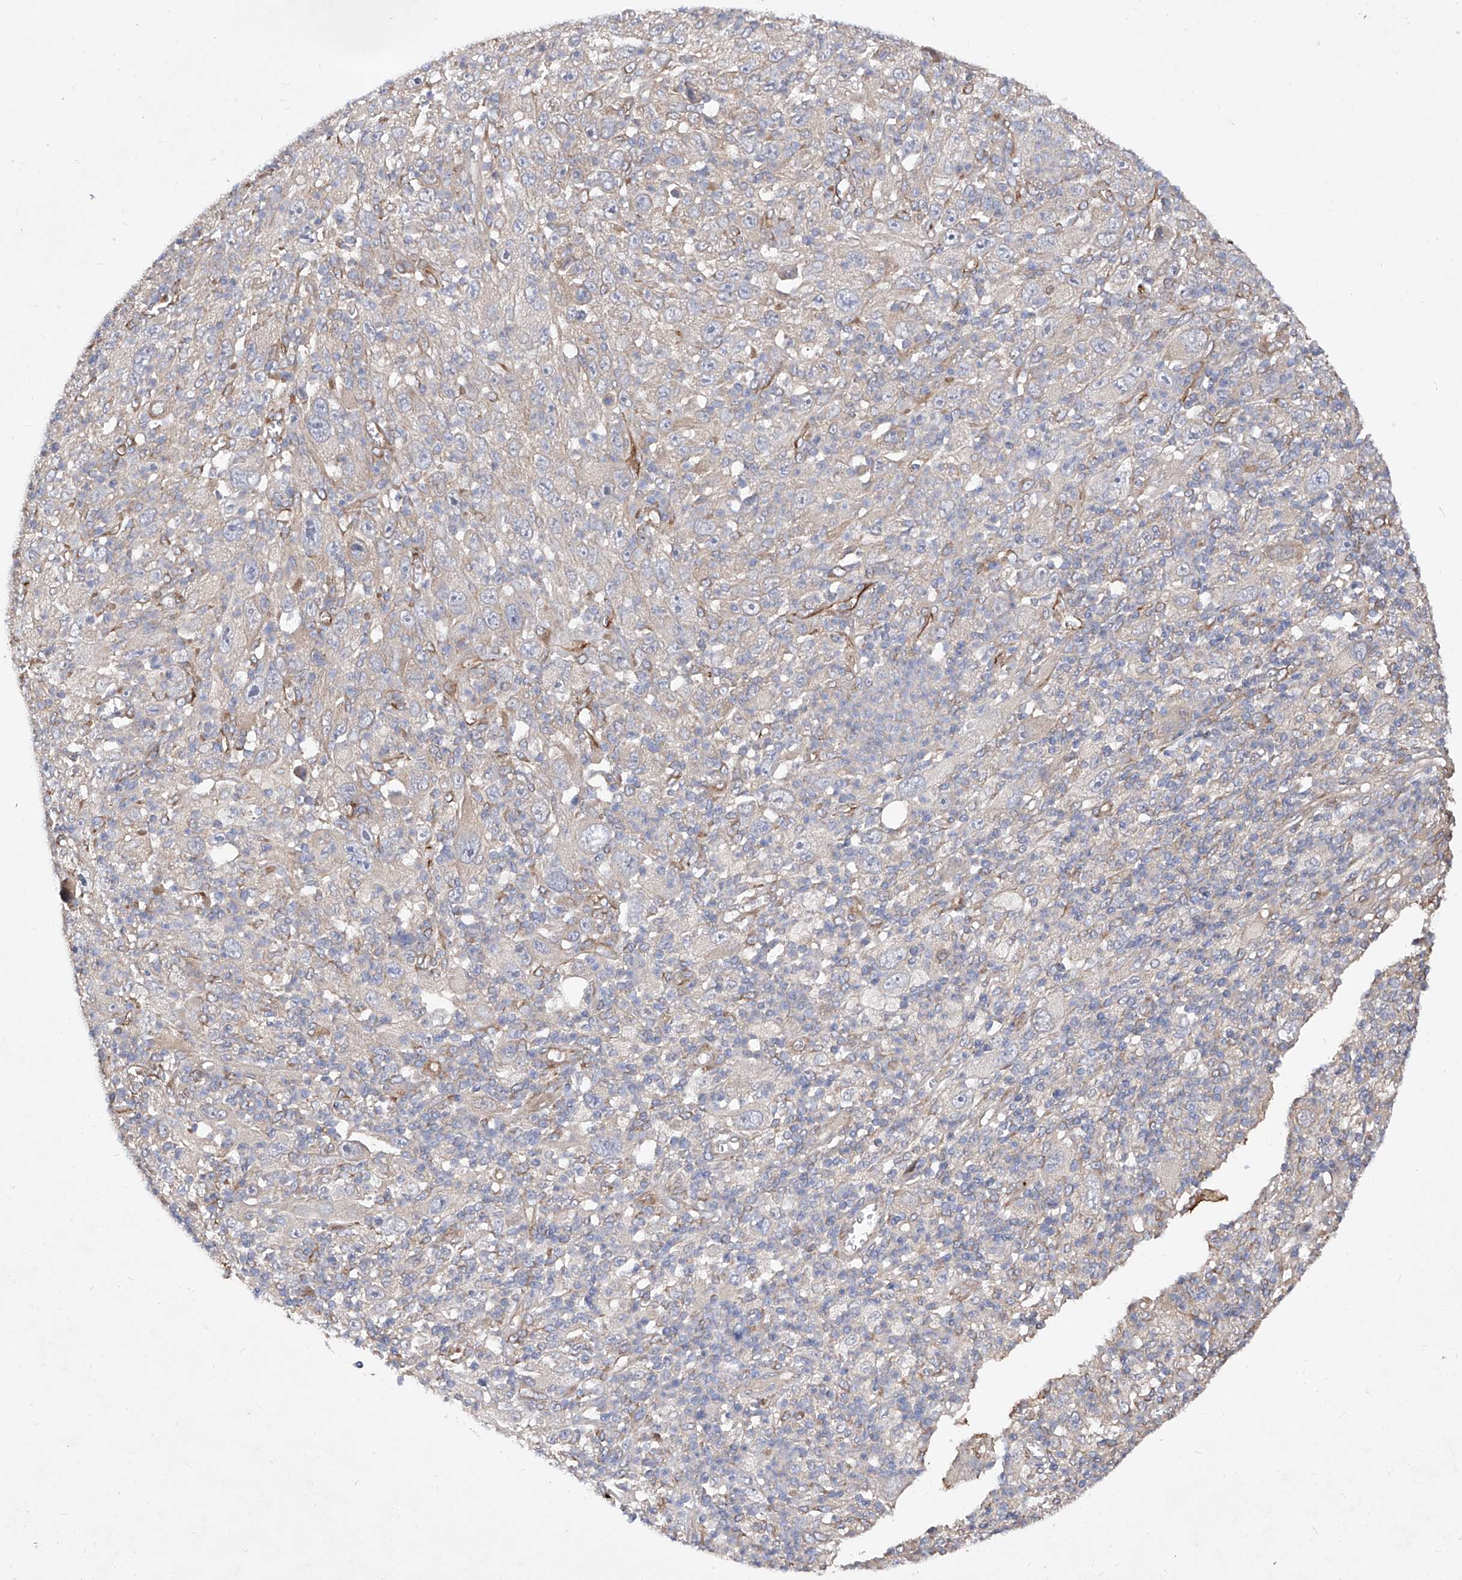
{"staining": {"intensity": "negative", "quantity": "none", "location": "none"}, "tissue": "melanoma", "cell_type": "Tumor cells", "image_type": "cancer", "snomed": [{"axis": "morphology", "description": "Malignant melanoma, Metastatic site"}, {"axis": "topography", "description": "Skin"}], "caption": "Protein analysis of malignant melanoma (metastatic site) demonstrates no significant staining in tumor cells.", "gene": "INPP5B", "patient": {"sex": "female", "age": 56}}